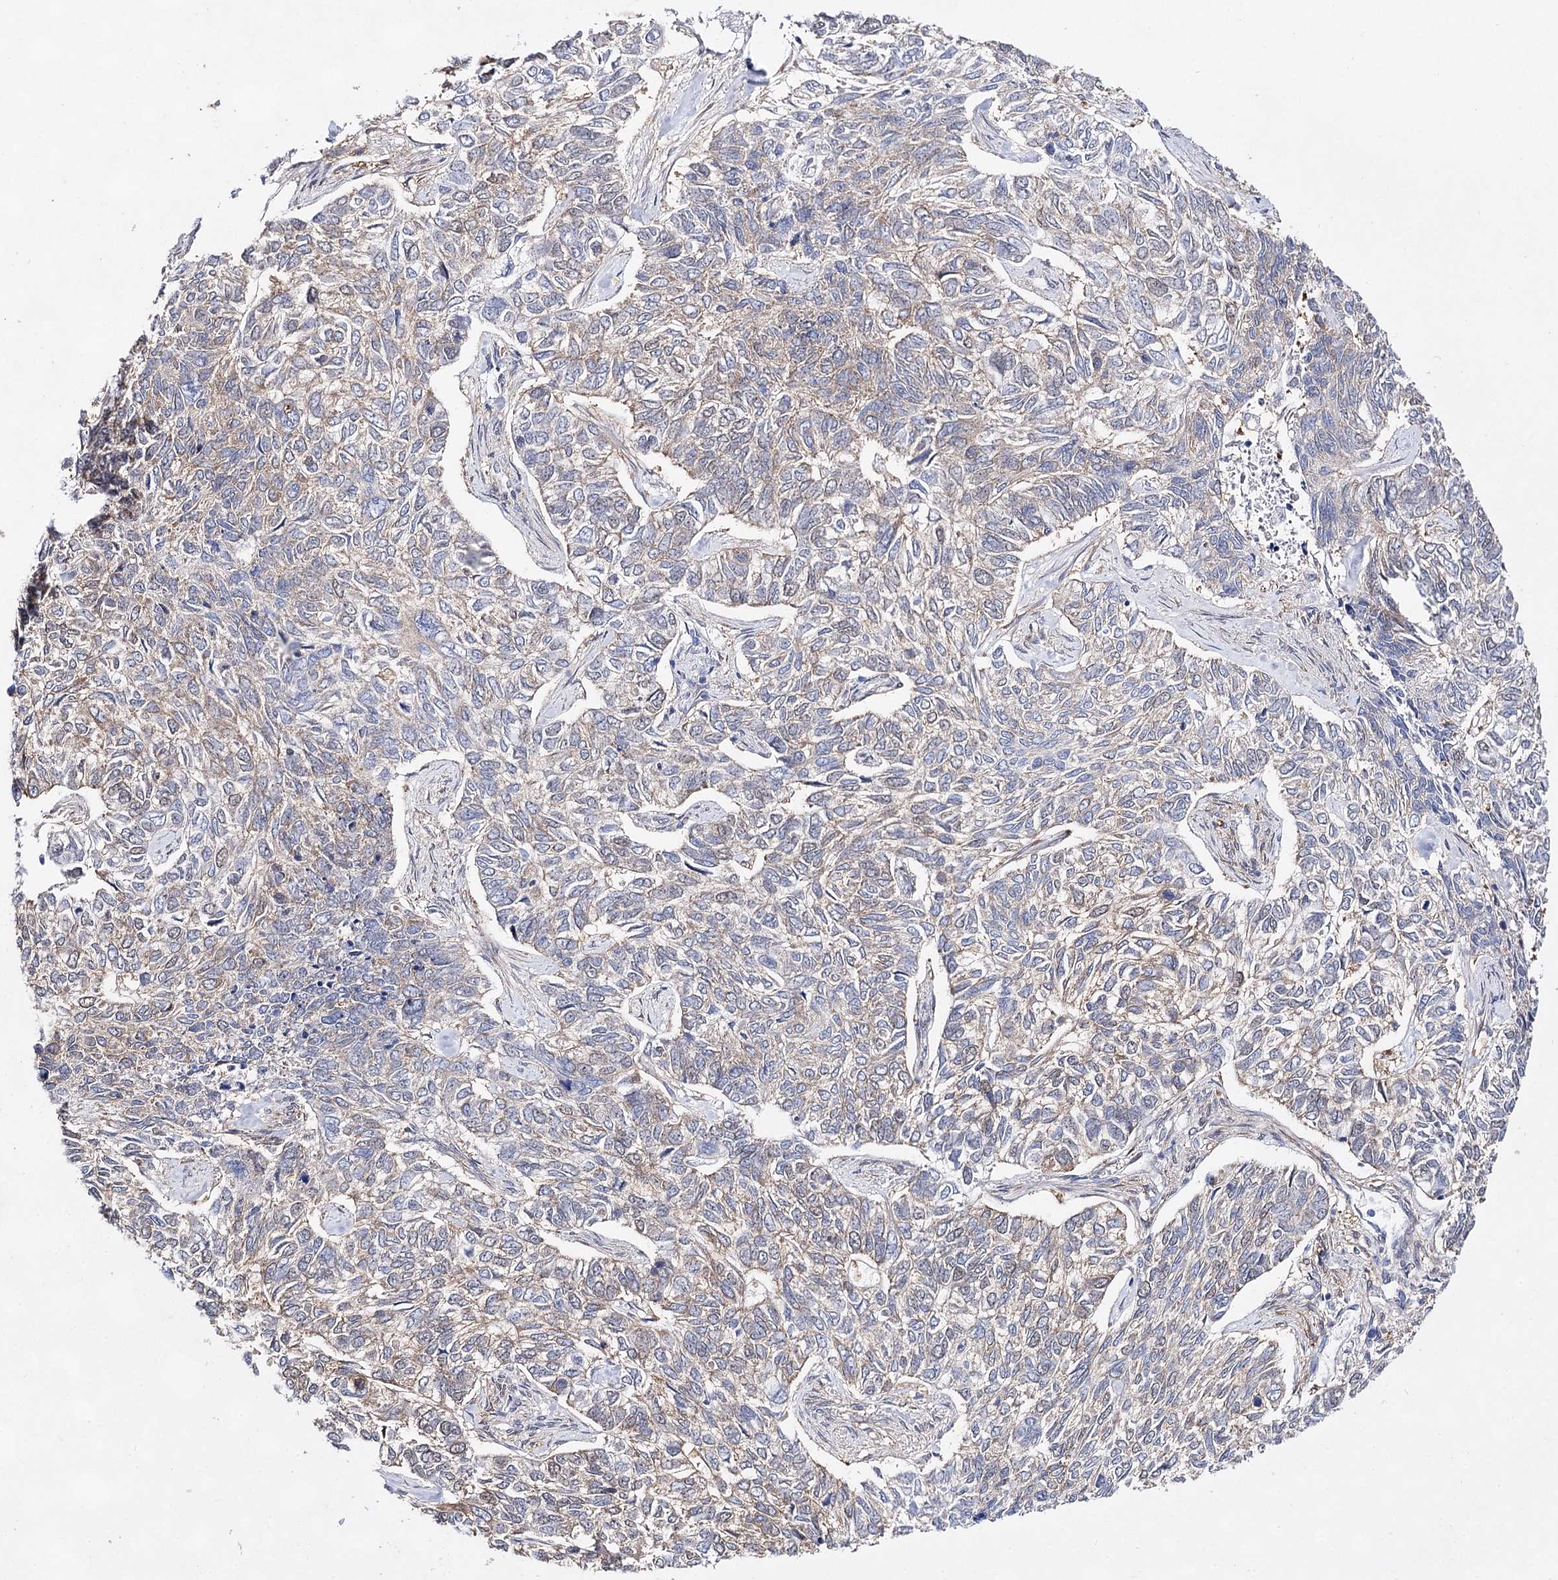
{"staining": {"intensity": "weak", "quantity": "<25%", "location": "cytoplasmic/membranous"}, "tissue": "skin cancer", "cell_type": "Tumor cells", "image_type": "cancer", "snomed": [{"axis": "morphology", "description": "Basal cell carcinoma"}, {"axis": "topography", "description": "Skin"}], "caption": "Micrograph shows no protein positivity in tumor cells of skin cancer (basal cell carcinoma) tissue.", "gene": "UGDH", "patient": {"sex": "female", "age": 65}}